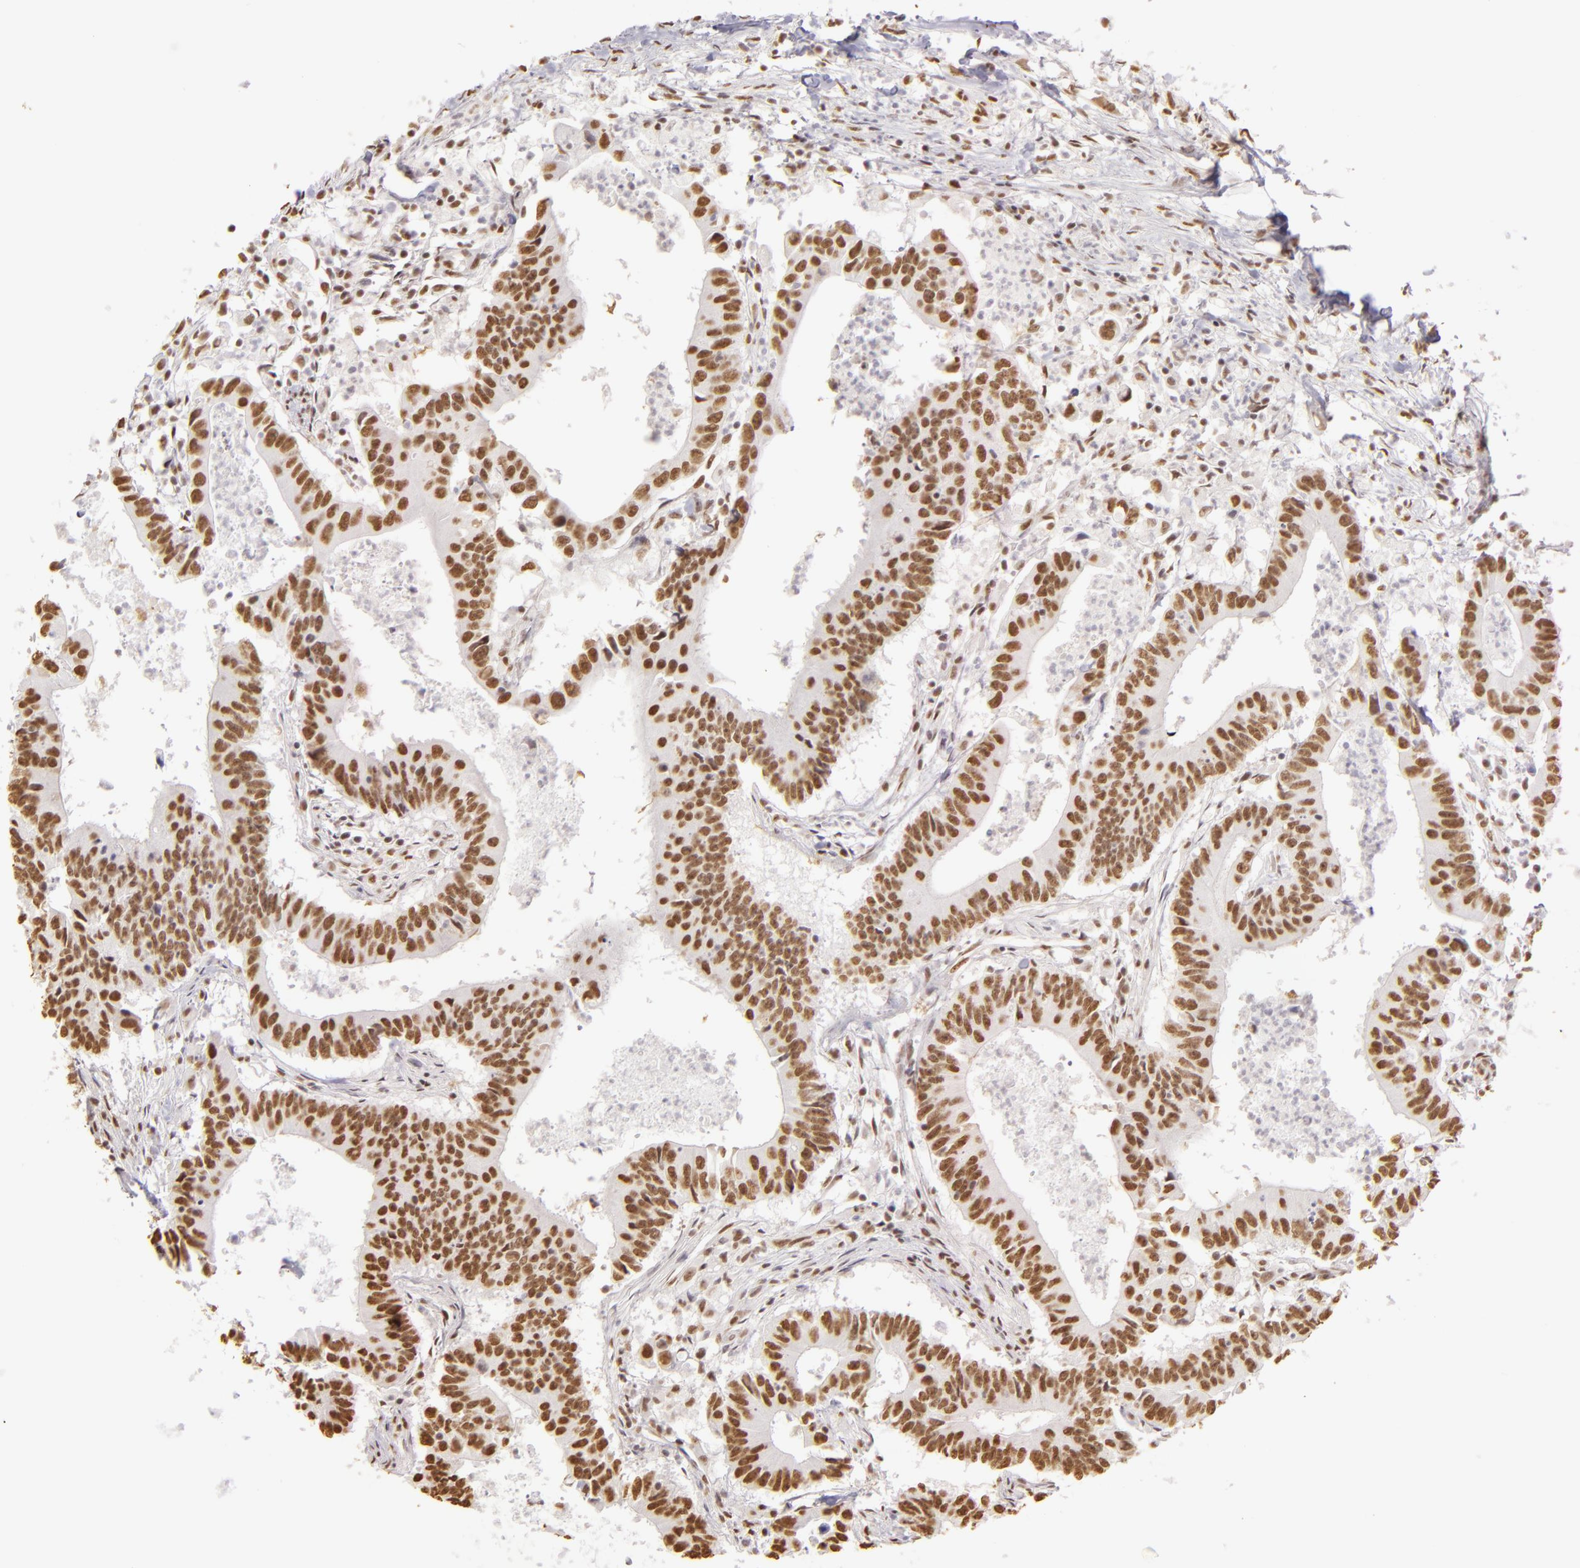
{"staining": {"intensity": "moderate", "quantity": ">75%", "location": "nuclear"}, "tissue": "colorectal cancer", "cell_type": "Tumor cells", "image_type": "cancer", "snomed": [{"axis": "morphology", "description": "Adenocarcinoma, NOS"}, {"axis": "topography", "description": "Colon"}], "caption": "High-magnification brightfield microscopy of colorectal cancer (adenocarcinoma) stained with DAB (3,3'-diaminobenzidine) (brown) and counterstained with hematoxylin (blue). tumor cells exhibit moderate nuclear expression is seen in about>75% of cells.", "gene": "PAPOLA", "patient": {"sex": "male", "age": 55}}